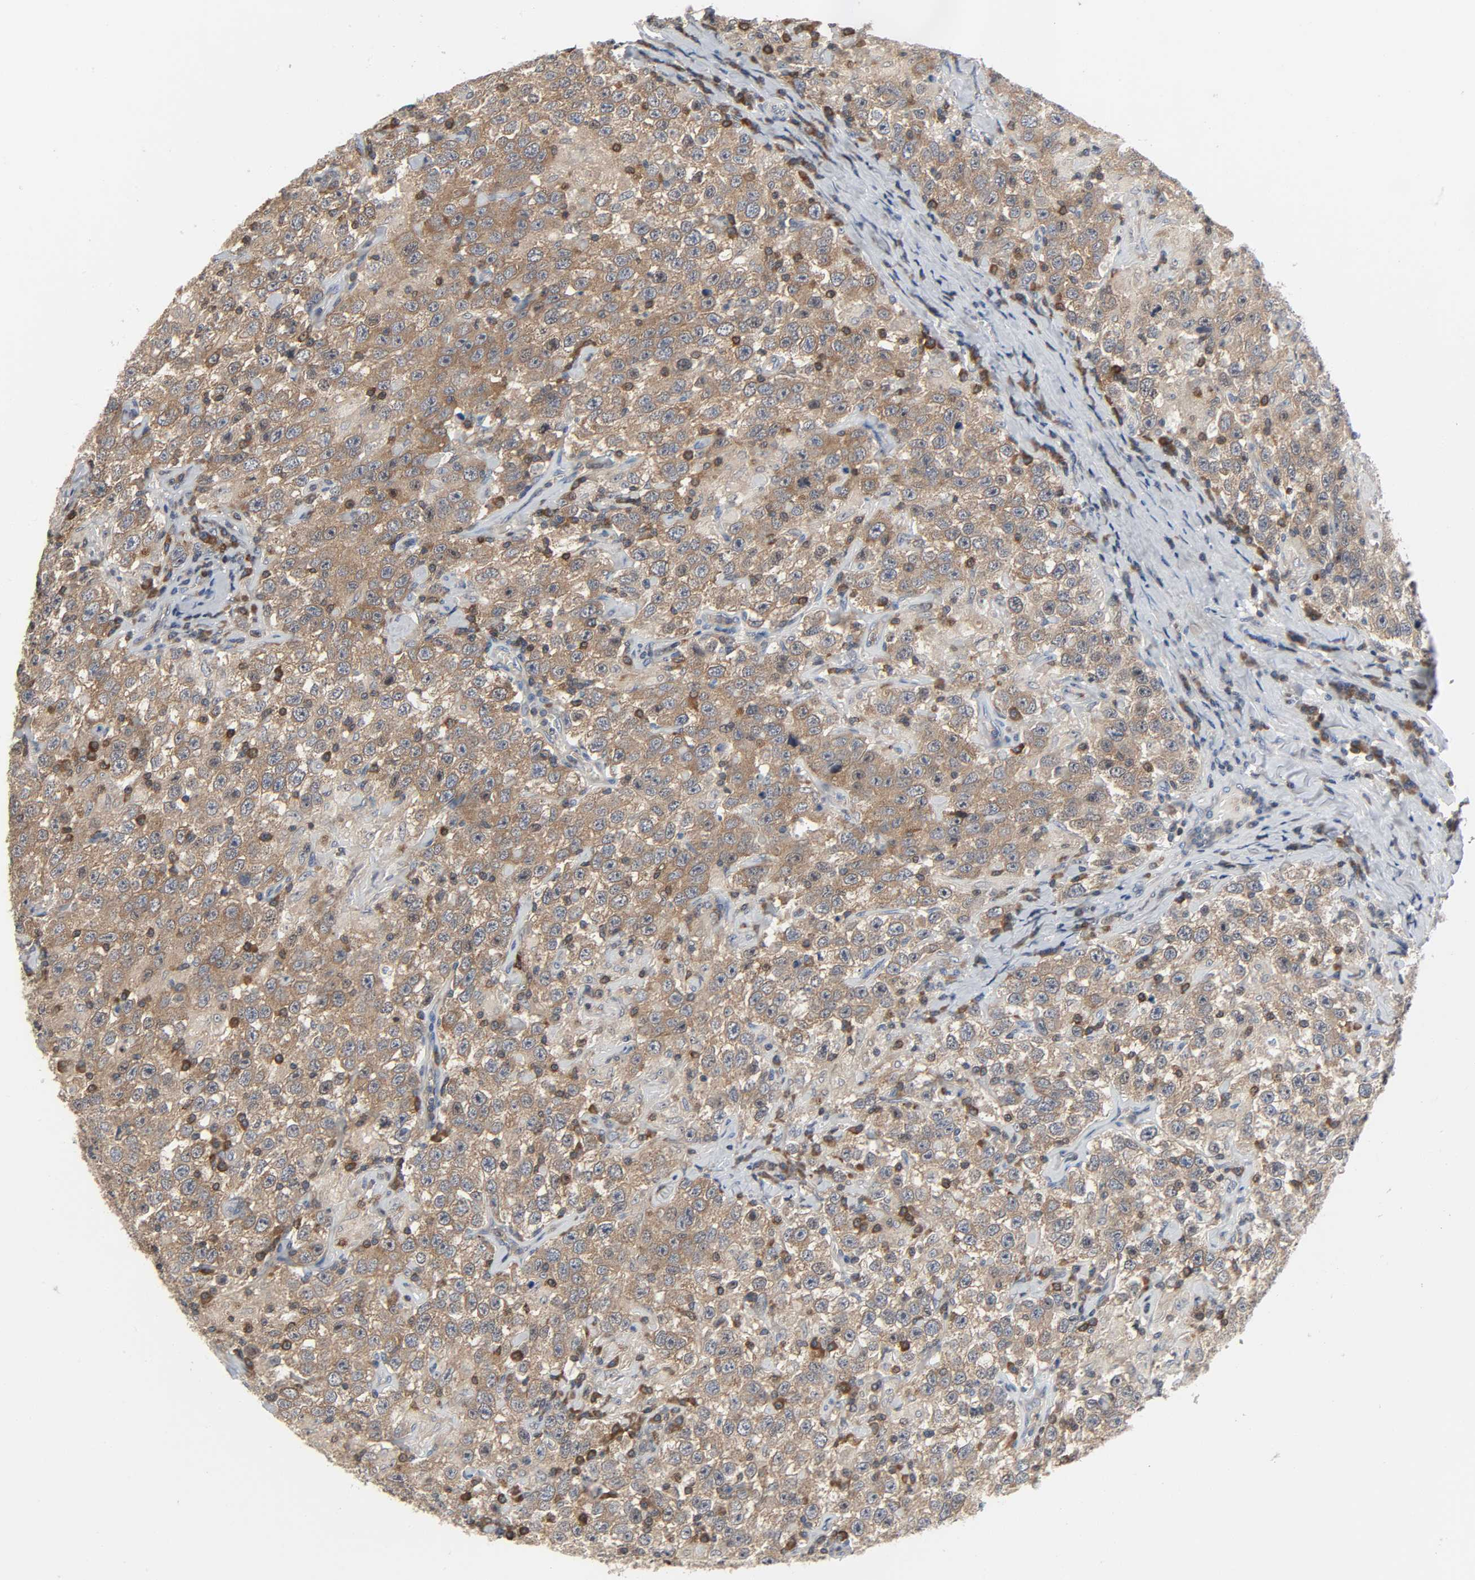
{"staining": {"intensity": "moderate", "quantity": ">75%", "location": "cytoplasmic/membranous"}, "tissue": "testis cancer", "cell_type": "Tumor cells", "image_type": "cancer", "snomed": [{"axis": "morphology", "description": "Seminoma, NOS"}, {"axis": "topography", "description": "Testis"}], "caption": "This photomicrograph exhibits testis seminoma stained with immunohistochemistry (IHC) to label a protein in brown. The cytoplasmic/membranous of tumor cells show moderate positivity for the protein. Nuclei are counter-stained blue.", "gene": "PLEKHA2", "patient": {"sex": "male", "age": 41}}